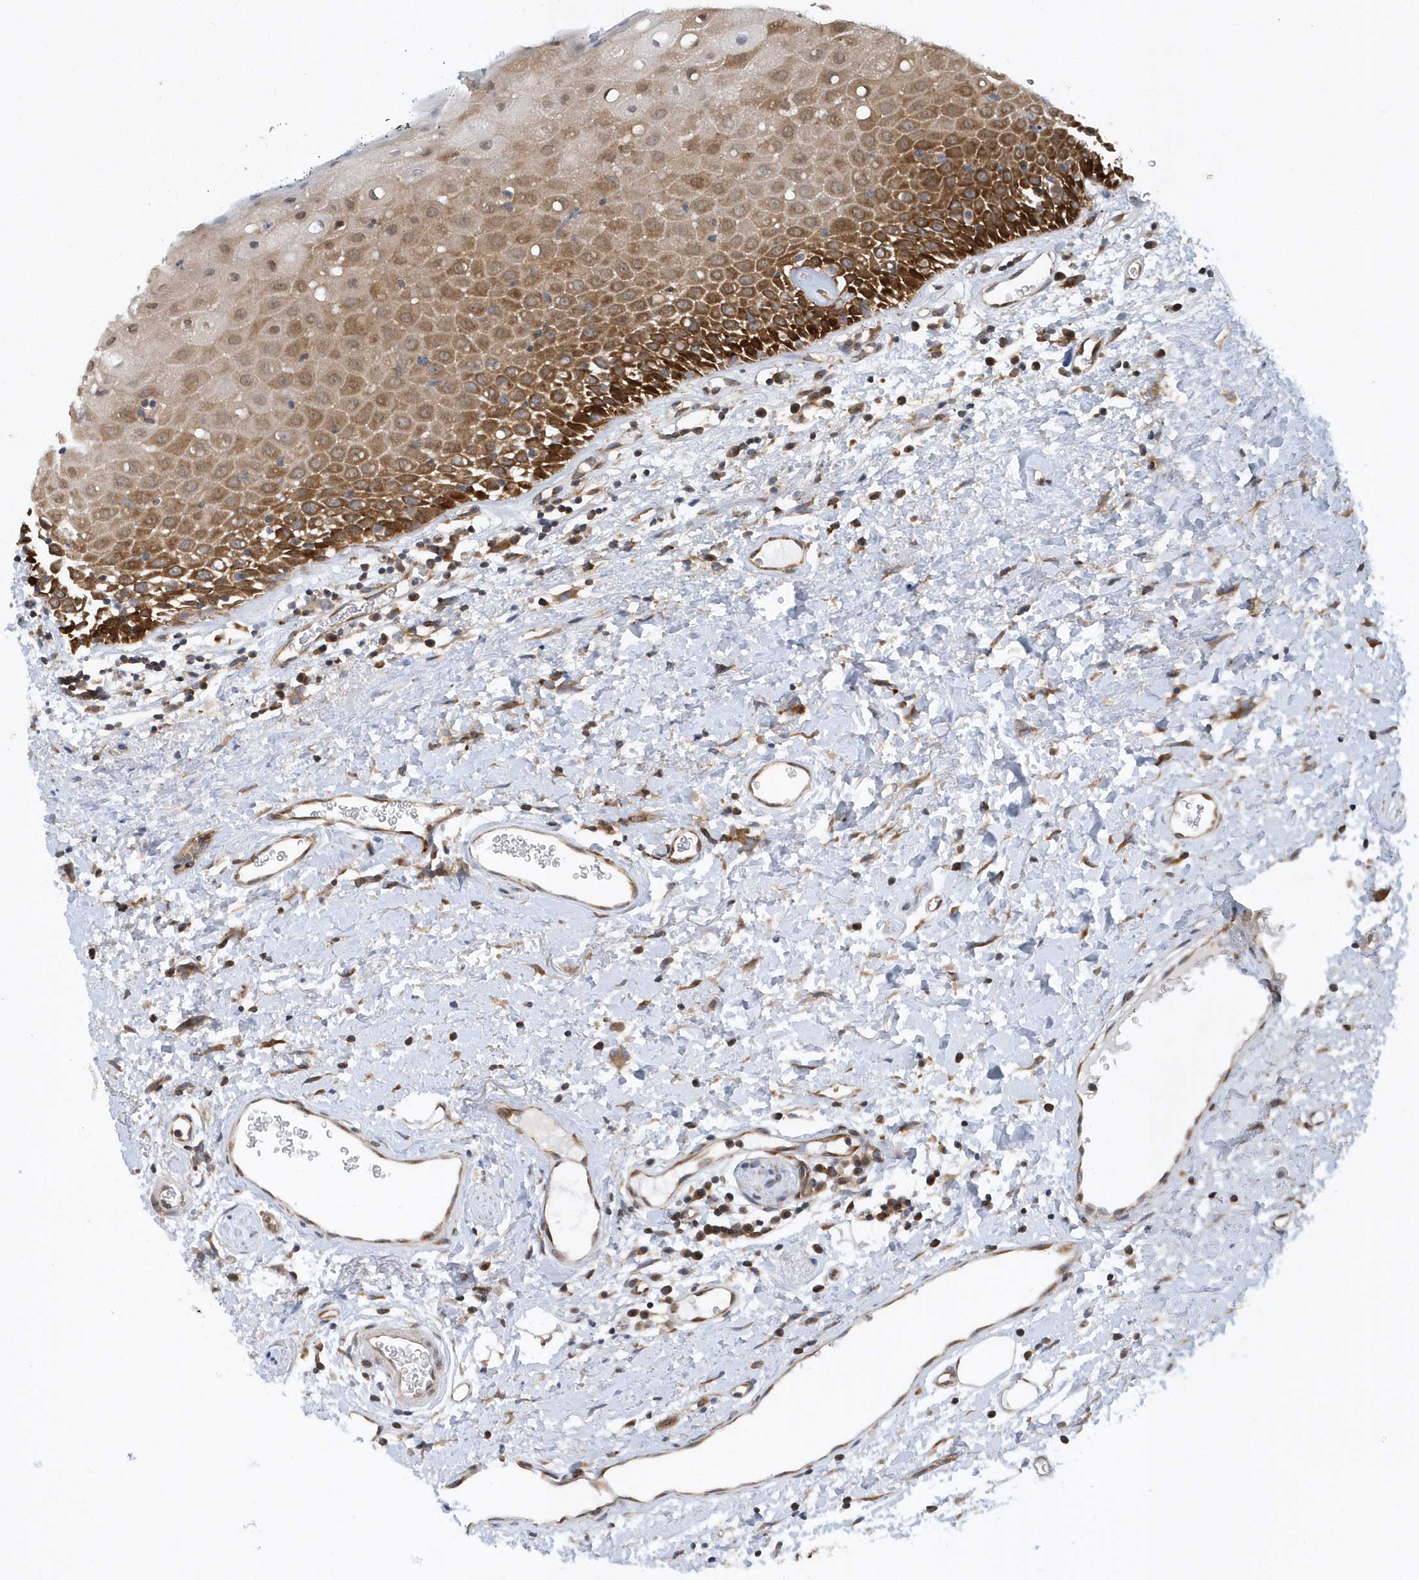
{"staining": {"intensity": "moderate", "quantity": ">75%", "location": "cytoplasmic/membranous"}, "tissue": "oral mucosa", "cell_type": "Squamous epithelial cells", "image_type": "normal", "snomed": [{"axis": "morphology", "description": "Normal tissue, NOS"}, {"axis": "topography", "description": "Oral tissue"}], "caption": "Immunohistochemical staining of normal human oral mucosa reveals >75% levels of moderate cytoplasmic/membranous protein expression in approximately >75% of squamous epithelial cells.", "gene": "PHF1", "patient": {"sex": "male", "age": 74}}